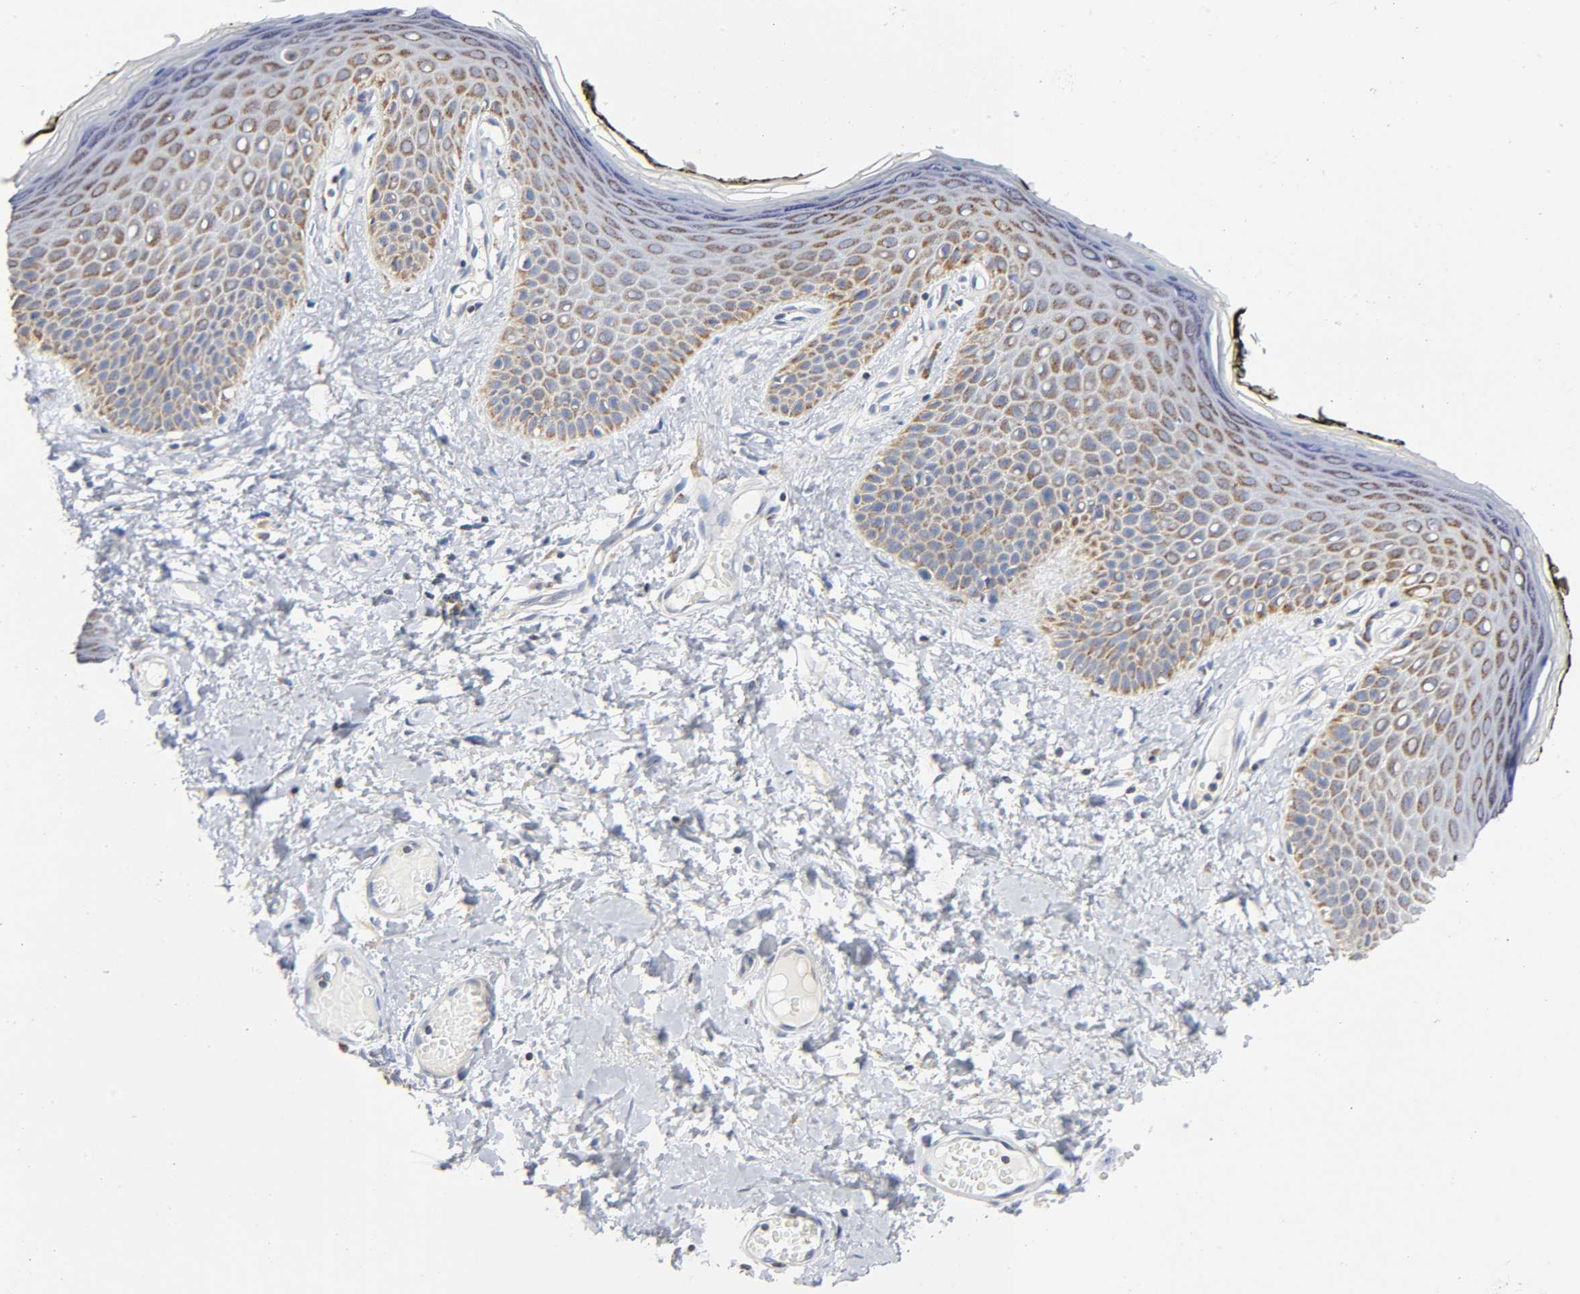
{"staining": {"intensity": "strong", "quantity": ">75%", "location": "cytoplasmic/membranous"}, "tissue": "skin", "cell_type": "Epidermal cells", "image_type": "normal", "snomed": [{"axis": "morphology", "description": "Normal tissue, NOS"}, {"axis": "morphology", "description": "Inflammation, NOS"}, {"axis": "topography", "description": "Vulva"}], "caption": "High-magnification brightfield microscopy of benign skin stained with DAB (brown) and counterstained with hematoxylin (blue). epidermal cells exhibit strong cytoplasmic/membranous expression is seen in about>75% of cells.", "gene": "BAK1", "patient": {"sex": "female", "age": 84}}